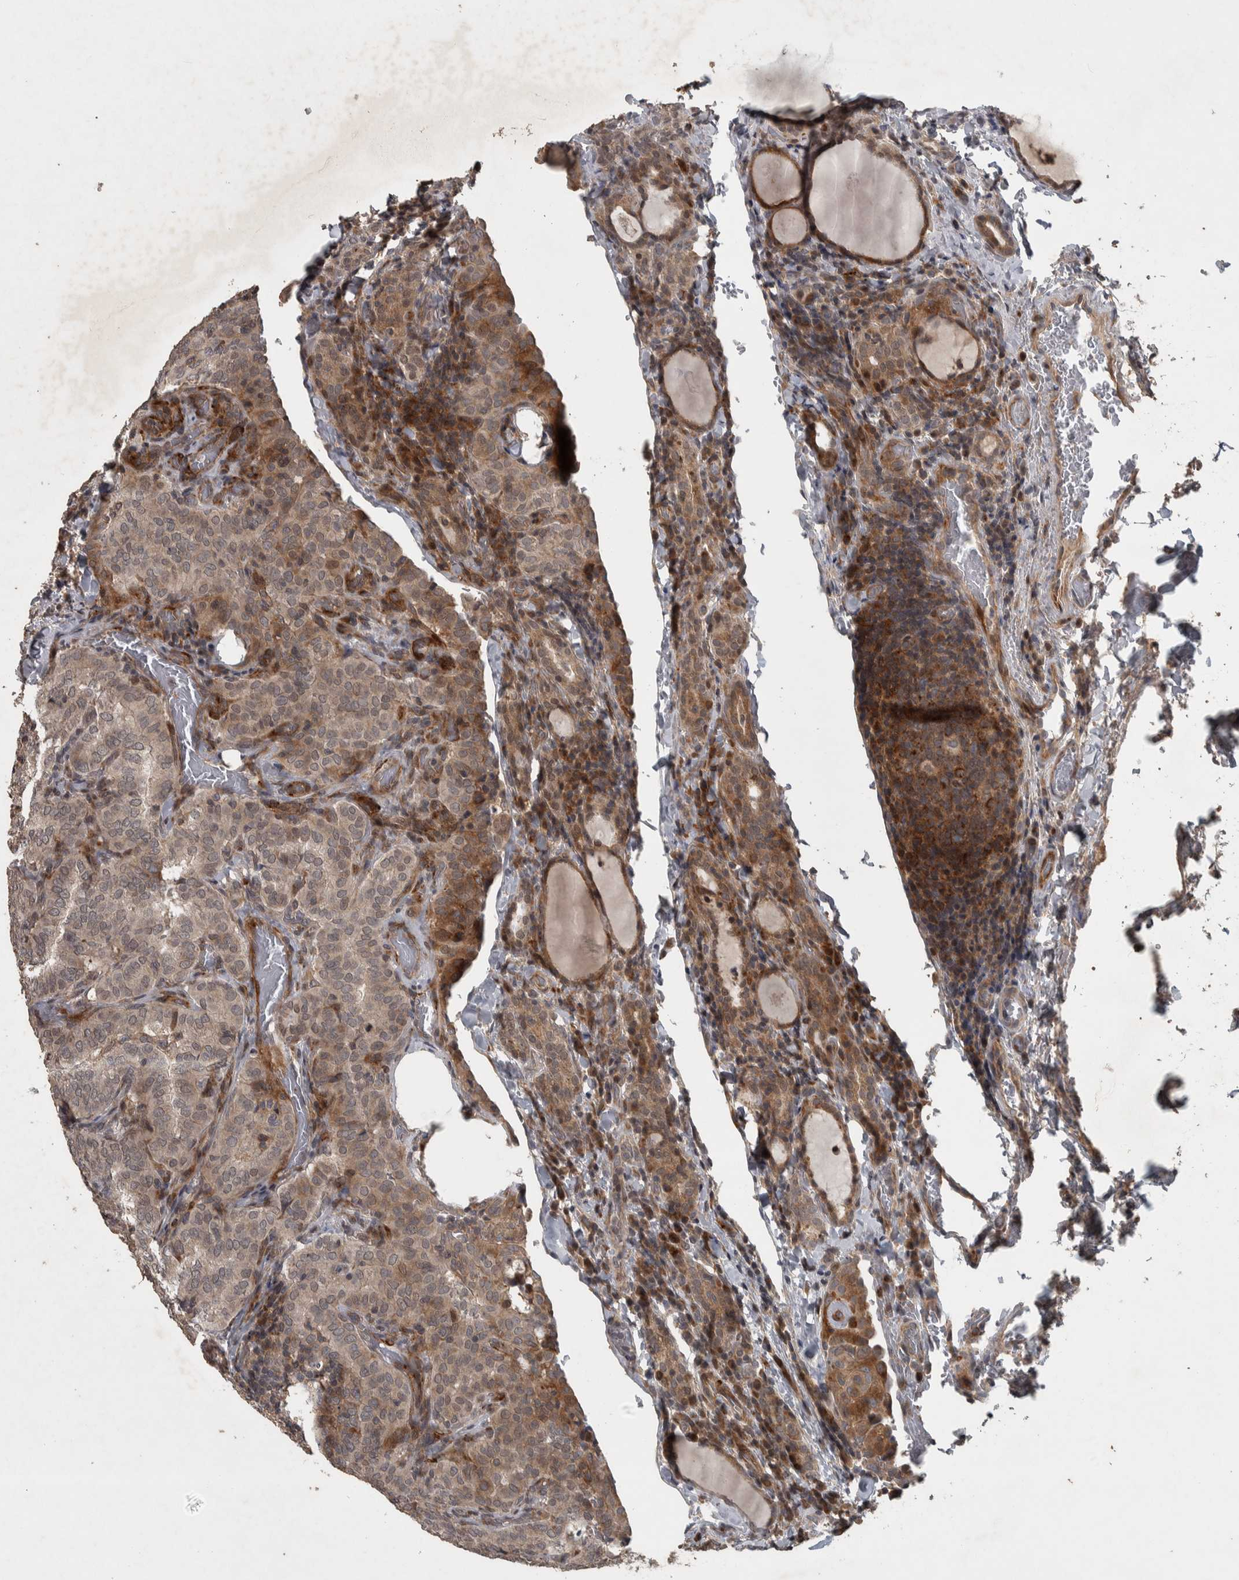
{"staining": {"intensity": "weak", "quantity": ">75%", "location": "cytoplasmic/membranous"}, "tissue": "thyroid cancer", "cell_type": "Tumor cells", "image_type": "cancer", "snomed": [{"axis": "morphology", "description": "Normal tissue, NOS"}, {"axis": "morphology", "description": "Papillary adenocarcinoma, NOS"}, {"axis": "topography", "description": "Thyroid gland"}], "caption": "Immunohistochemical staining of human thyroid cancer (papillary adenocarcinoma) exhibits low levels of weak cytoplasmic/membranous protein staining in about >75% of tumor cells.", "gene": "ERAL1", "patient": {"sex": "female", "age": 30}}